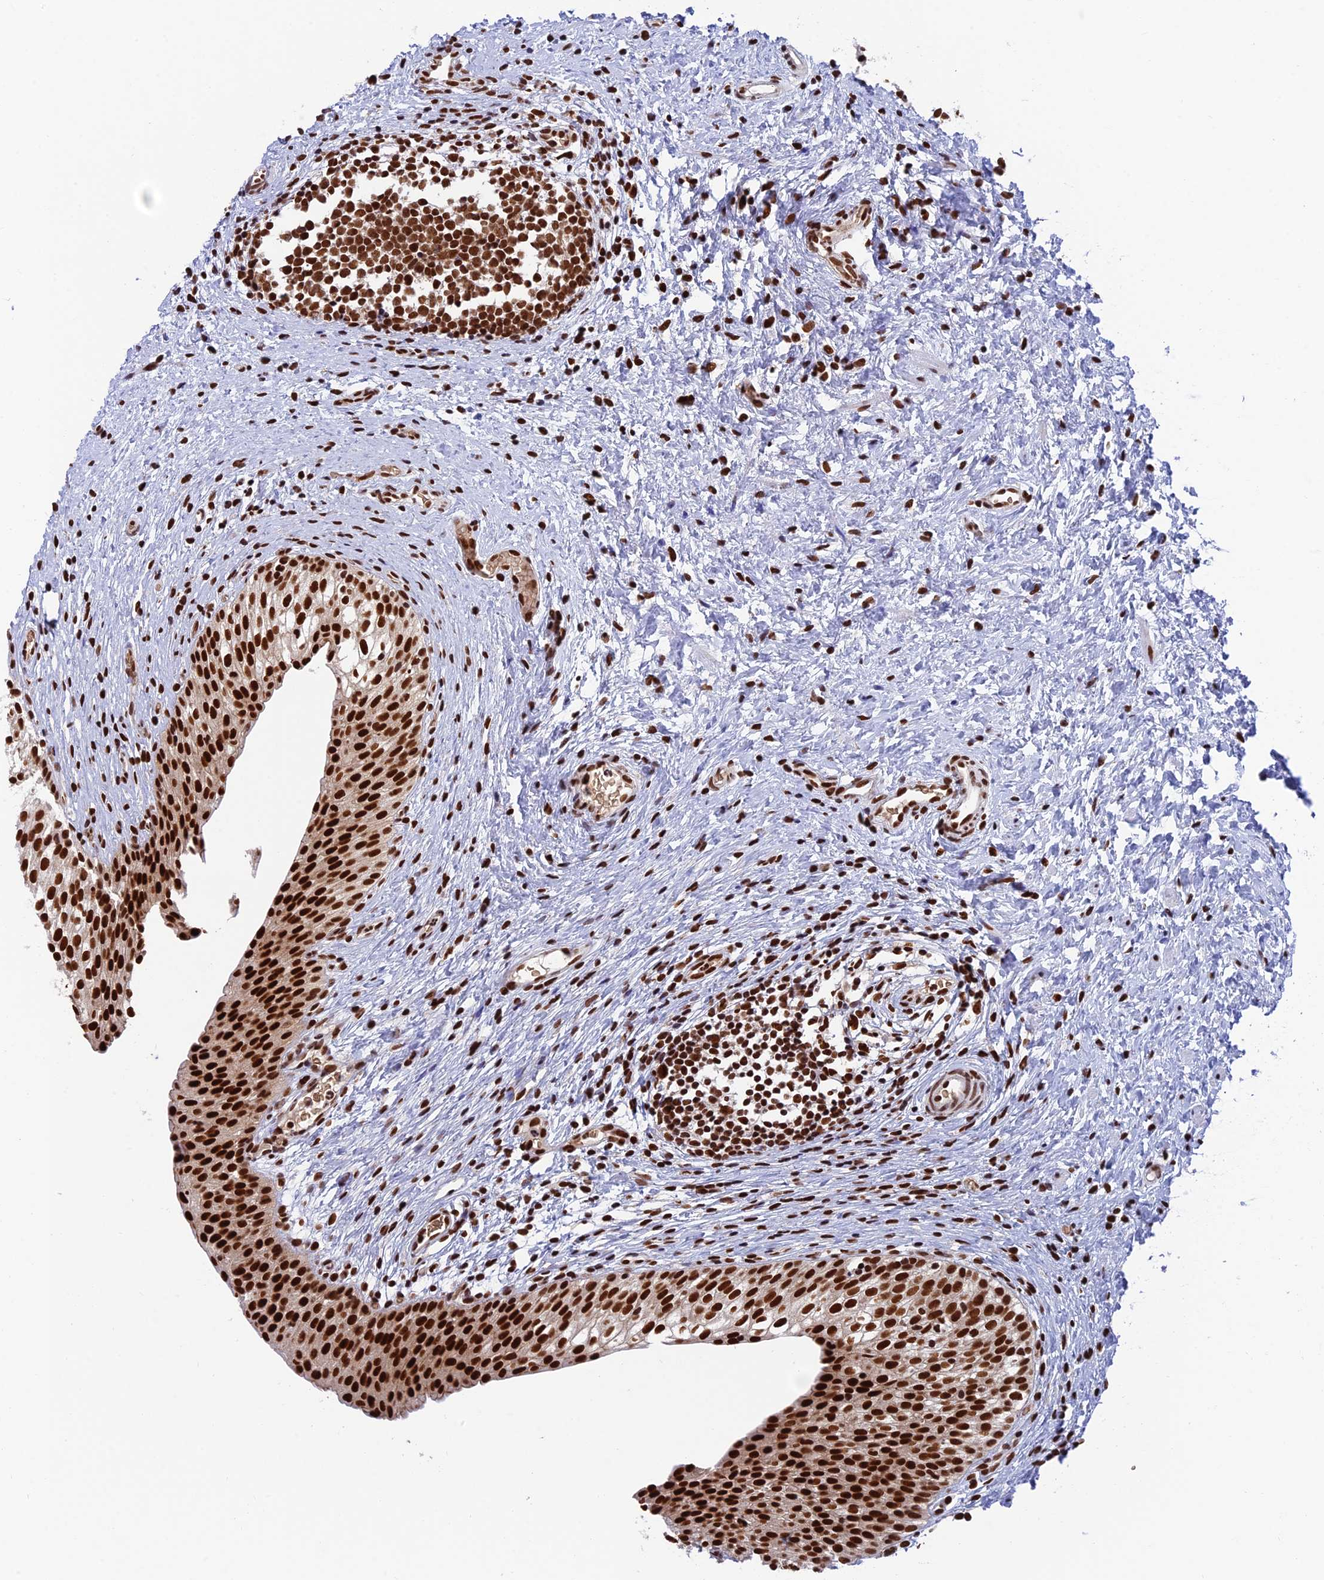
{"staining": {"intensity": "strong", "quantity": ">75%", "location": "nuclear"}, "tissue": "urinary bladder", "cell_type": "Urothelial cells", "image_type": "normal", "snomed": [{"axis": "morphology", "description": "Normal tissue, NOS"}, {"axis": "topography", "description": "Urinary bladder"}], "caption": "Protein positivity by IHC reveals strong nuclear staining in about >75% of urothelial cells in benign urinary bladder.", "gene": "EEF1AKMT3", "patient": {"sex": "male", "age": 1}}